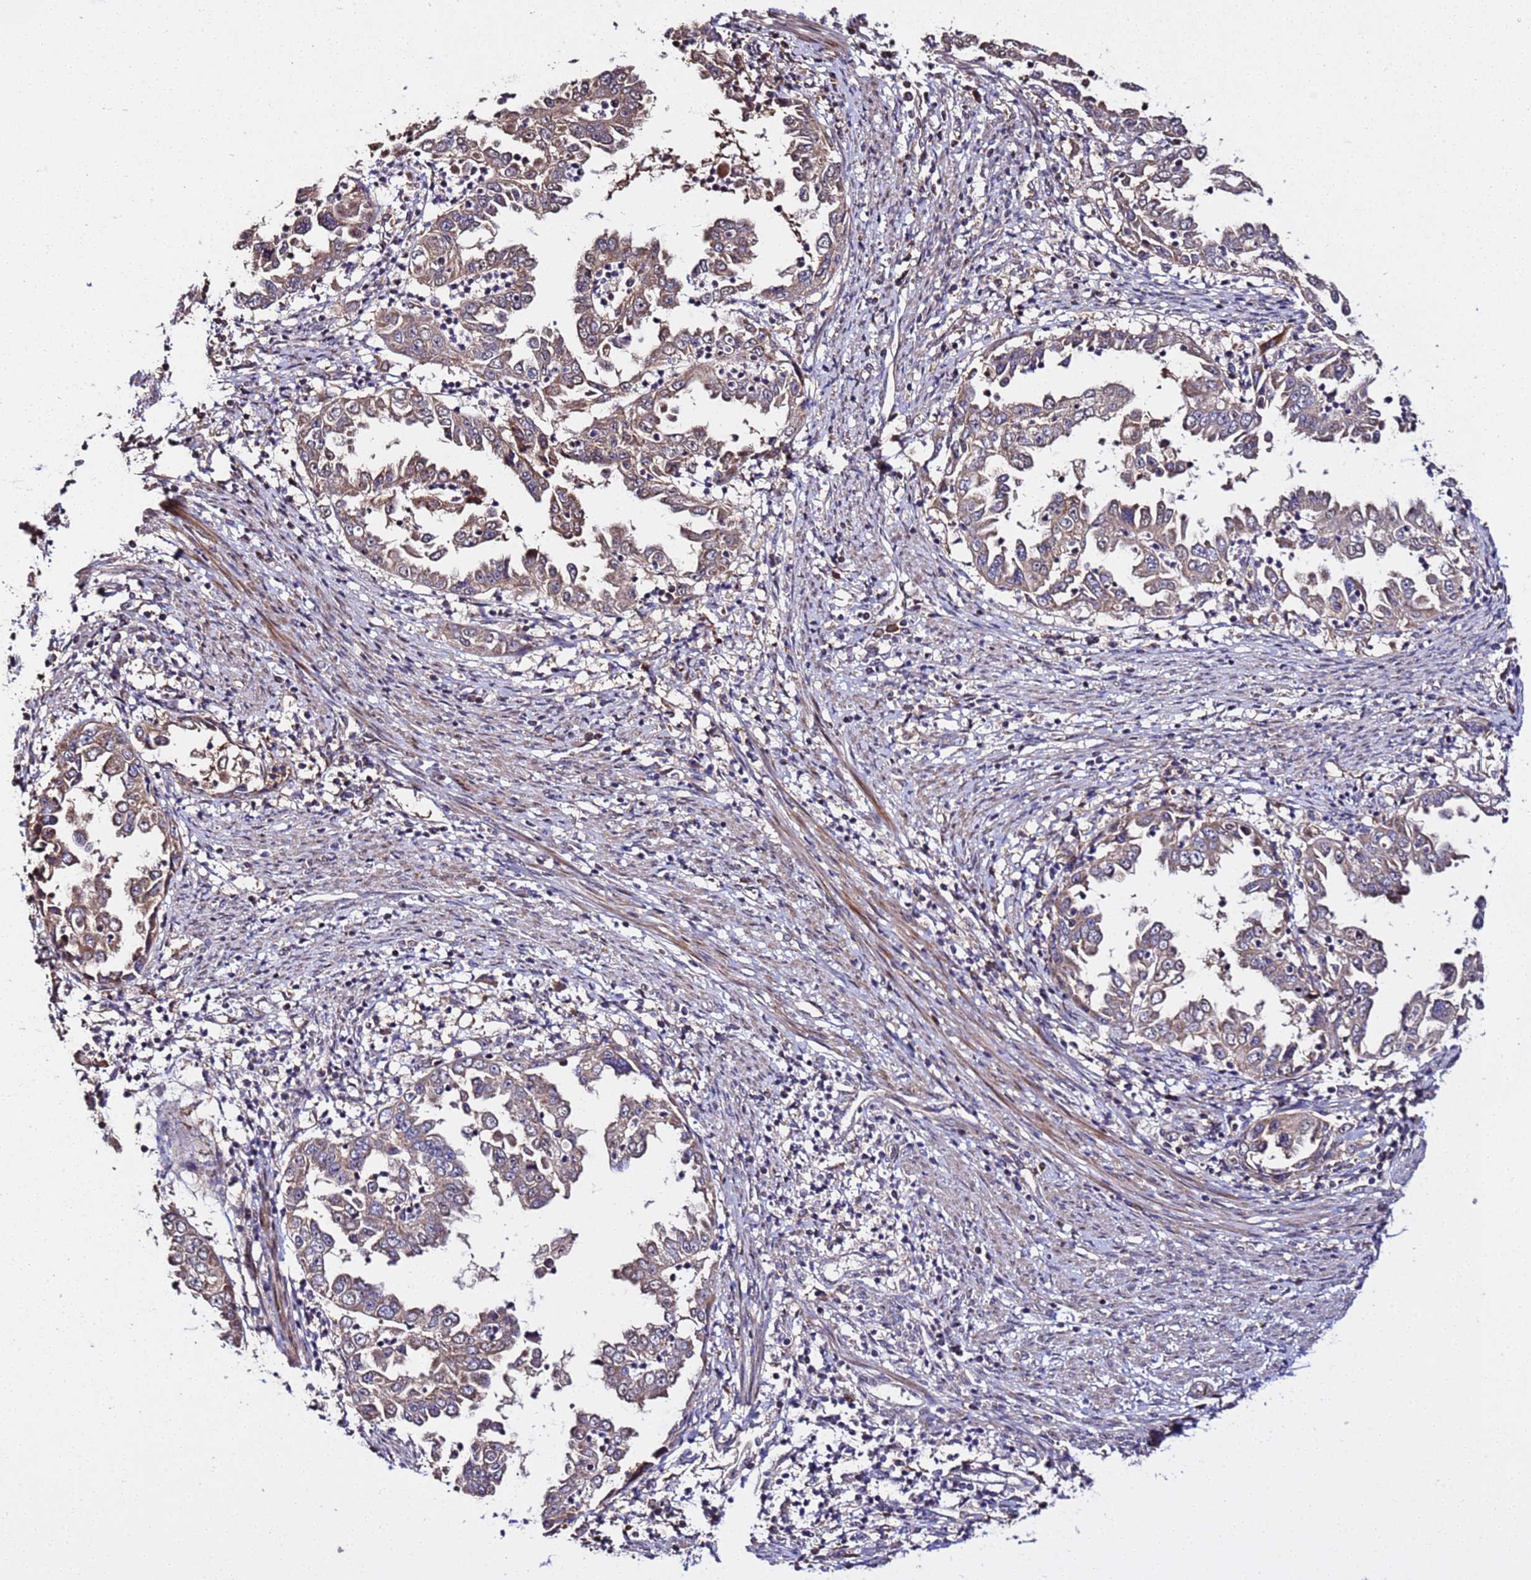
{"staining": {"intensity": "moderate", "quantity": ">75%", "location": "cytoplasmic/membranous"}, "tissue": "endometrial cancer", "cell_type": "Tumor cells", "image_type": "cancer", "snomed": [{"axis": "morphology", "description": "Adenocarcinoma, NOS"}, {"axis": "topography", "description": "Endometrium"}], "caption": "This histopathology image exhibits endometrial cancer (adenocarcinoma) stained with immunohistochemistry (IHC) to label a protein in brown. The cytoplasmic/membranous of tumor cells show moderate positivity for the protein. Nuclei are counter-stained blue.", "gene": "WNK4", "patient": {"sex": "female", "age": 85}}